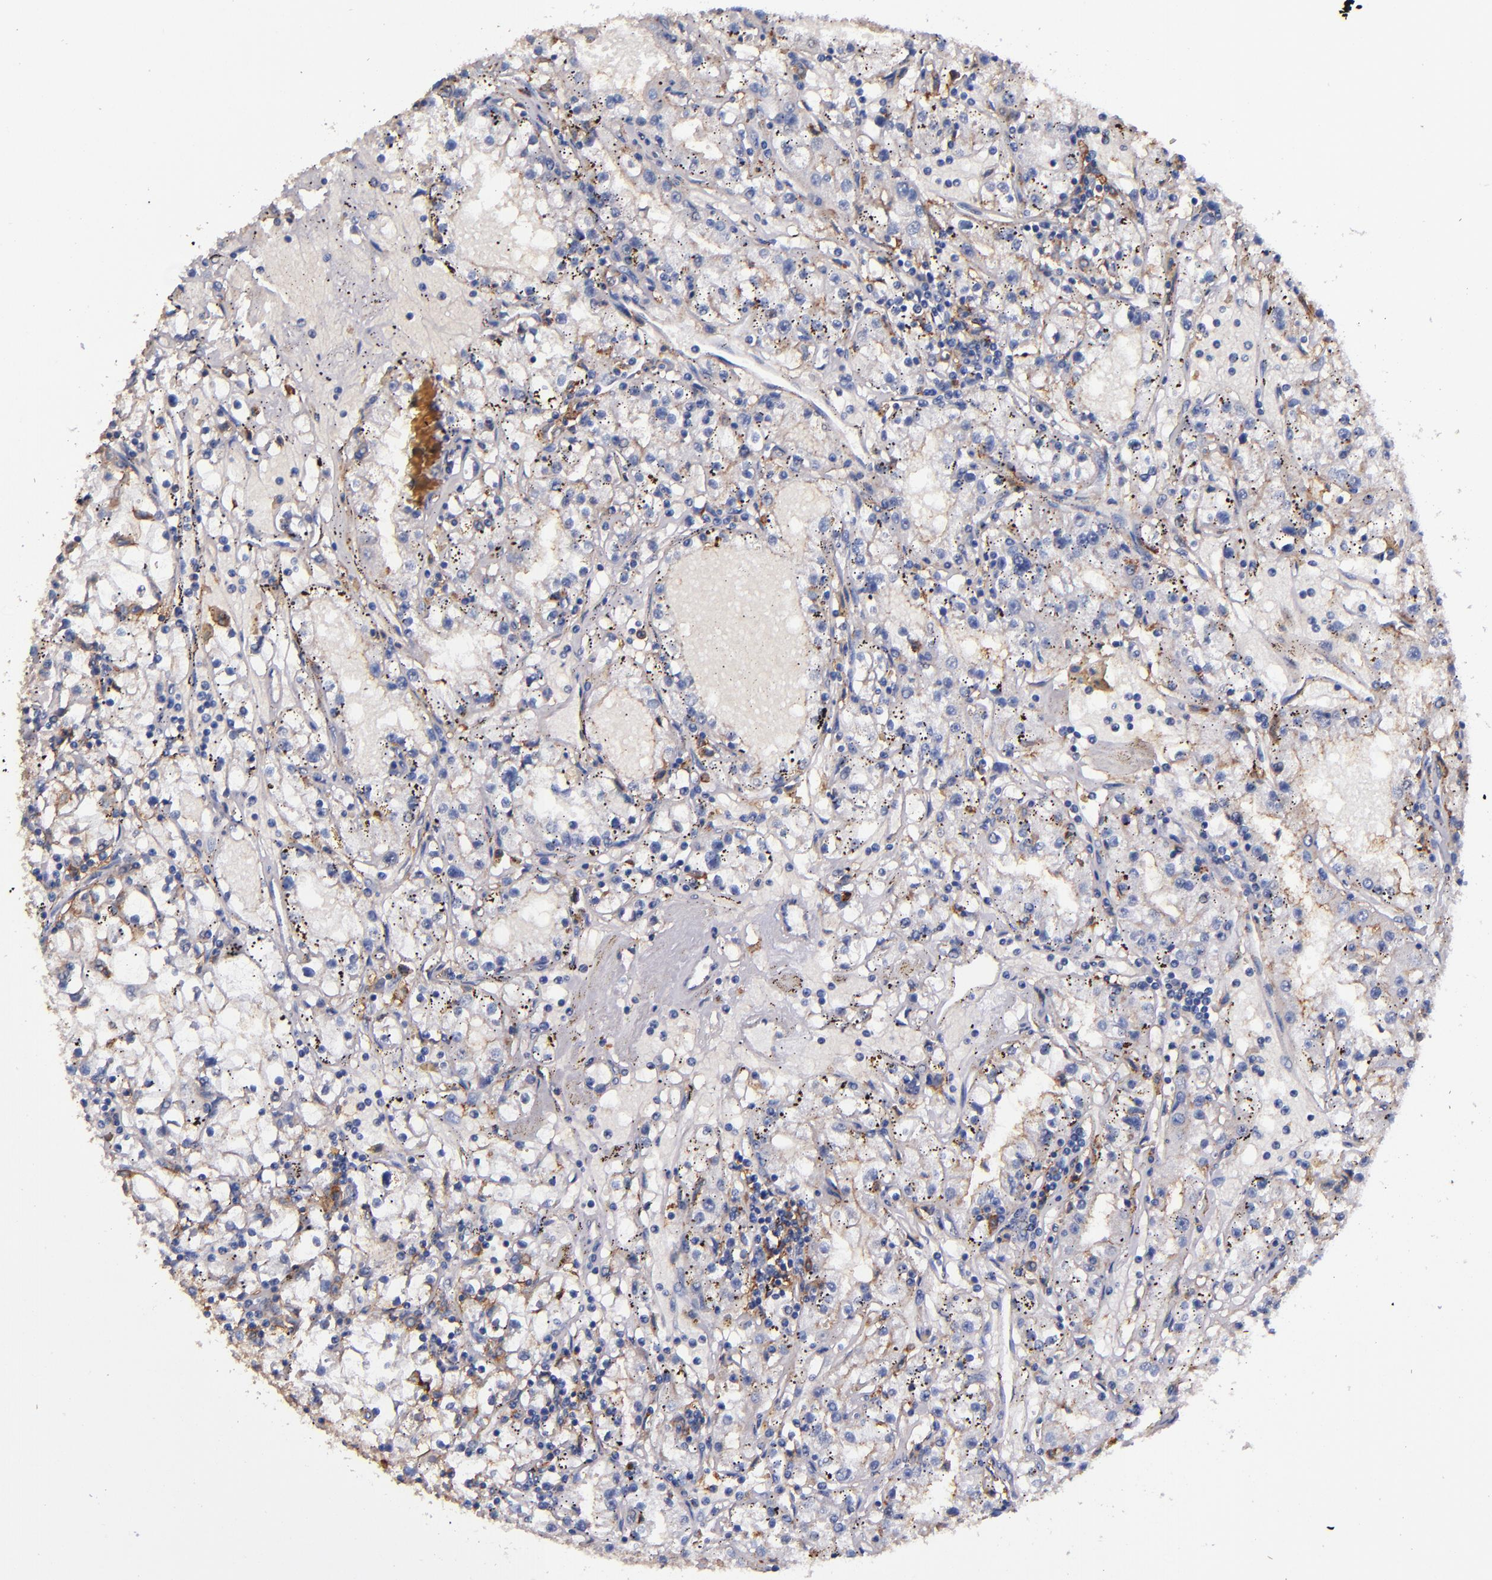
{"staining": {"intensity": "weak", "quantity": "<25%", "location": "cytoplasmic/membranous"}, "tissue": "renal cancer", "cell_type": "Tumor cells", "image_type": "cancer", "snomed": [{"axis": "morphology", "description": "Adenocarcinoma, NOS"}, {"axis": "topography", "description": "Kidney"}], "caption": "Immunohistochemical staining of human renal cancer (adenocarcinoma) demonstrates no significant staining in tumor cells.", "gene": "SIRPA", "patient": {"sex": "male", "age": 56}}